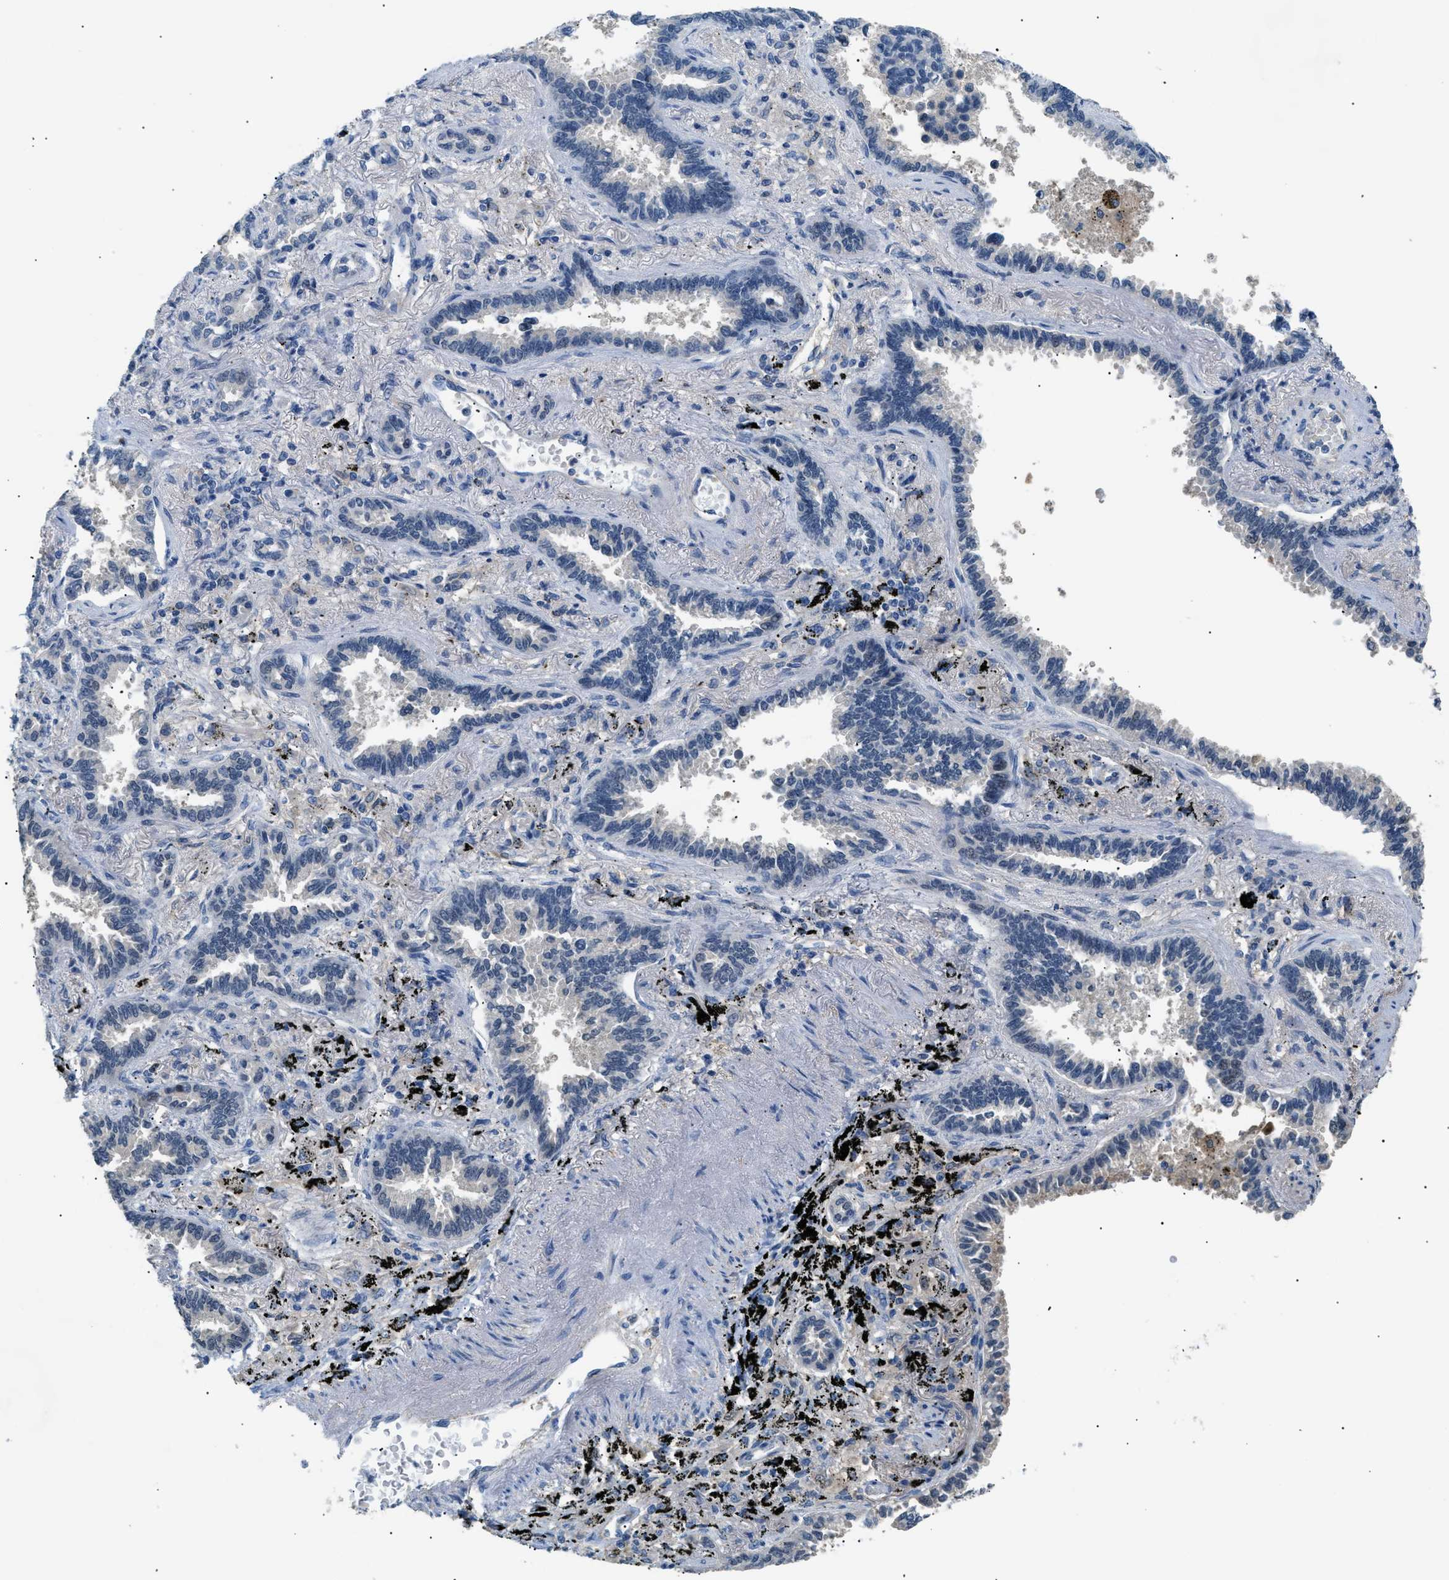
{"staining": {"intensity": "moderate", "quantity": "25%-75%", "location": "cytoplasmic/membranous,nuclear"}, "tissue": "lung cancer", "cell_type": "Tumor cells", "image_type": "cancer", "snomed": [{"axis": "morphology", "description": "Normal tissue, NOS"}, {"axis": "morphology", "description": "Adenocarcinoma, NOS"}, {"axis": "topography", "description": "Lung"}], "caption": "Tumor cells display medium levels of moderate cytoplasmic/membranous and nuclear expression in approximately 25%-75% of cells in adenocarcinoma (lung). Using DAB (3,3'-diaminobenzidine) (brown) and hematoxylin (blue) stains, captured at high magnification using brightfield microscopy.", "gene": "AKR1A1", "patient": {"sex": "male", "age": 59}}